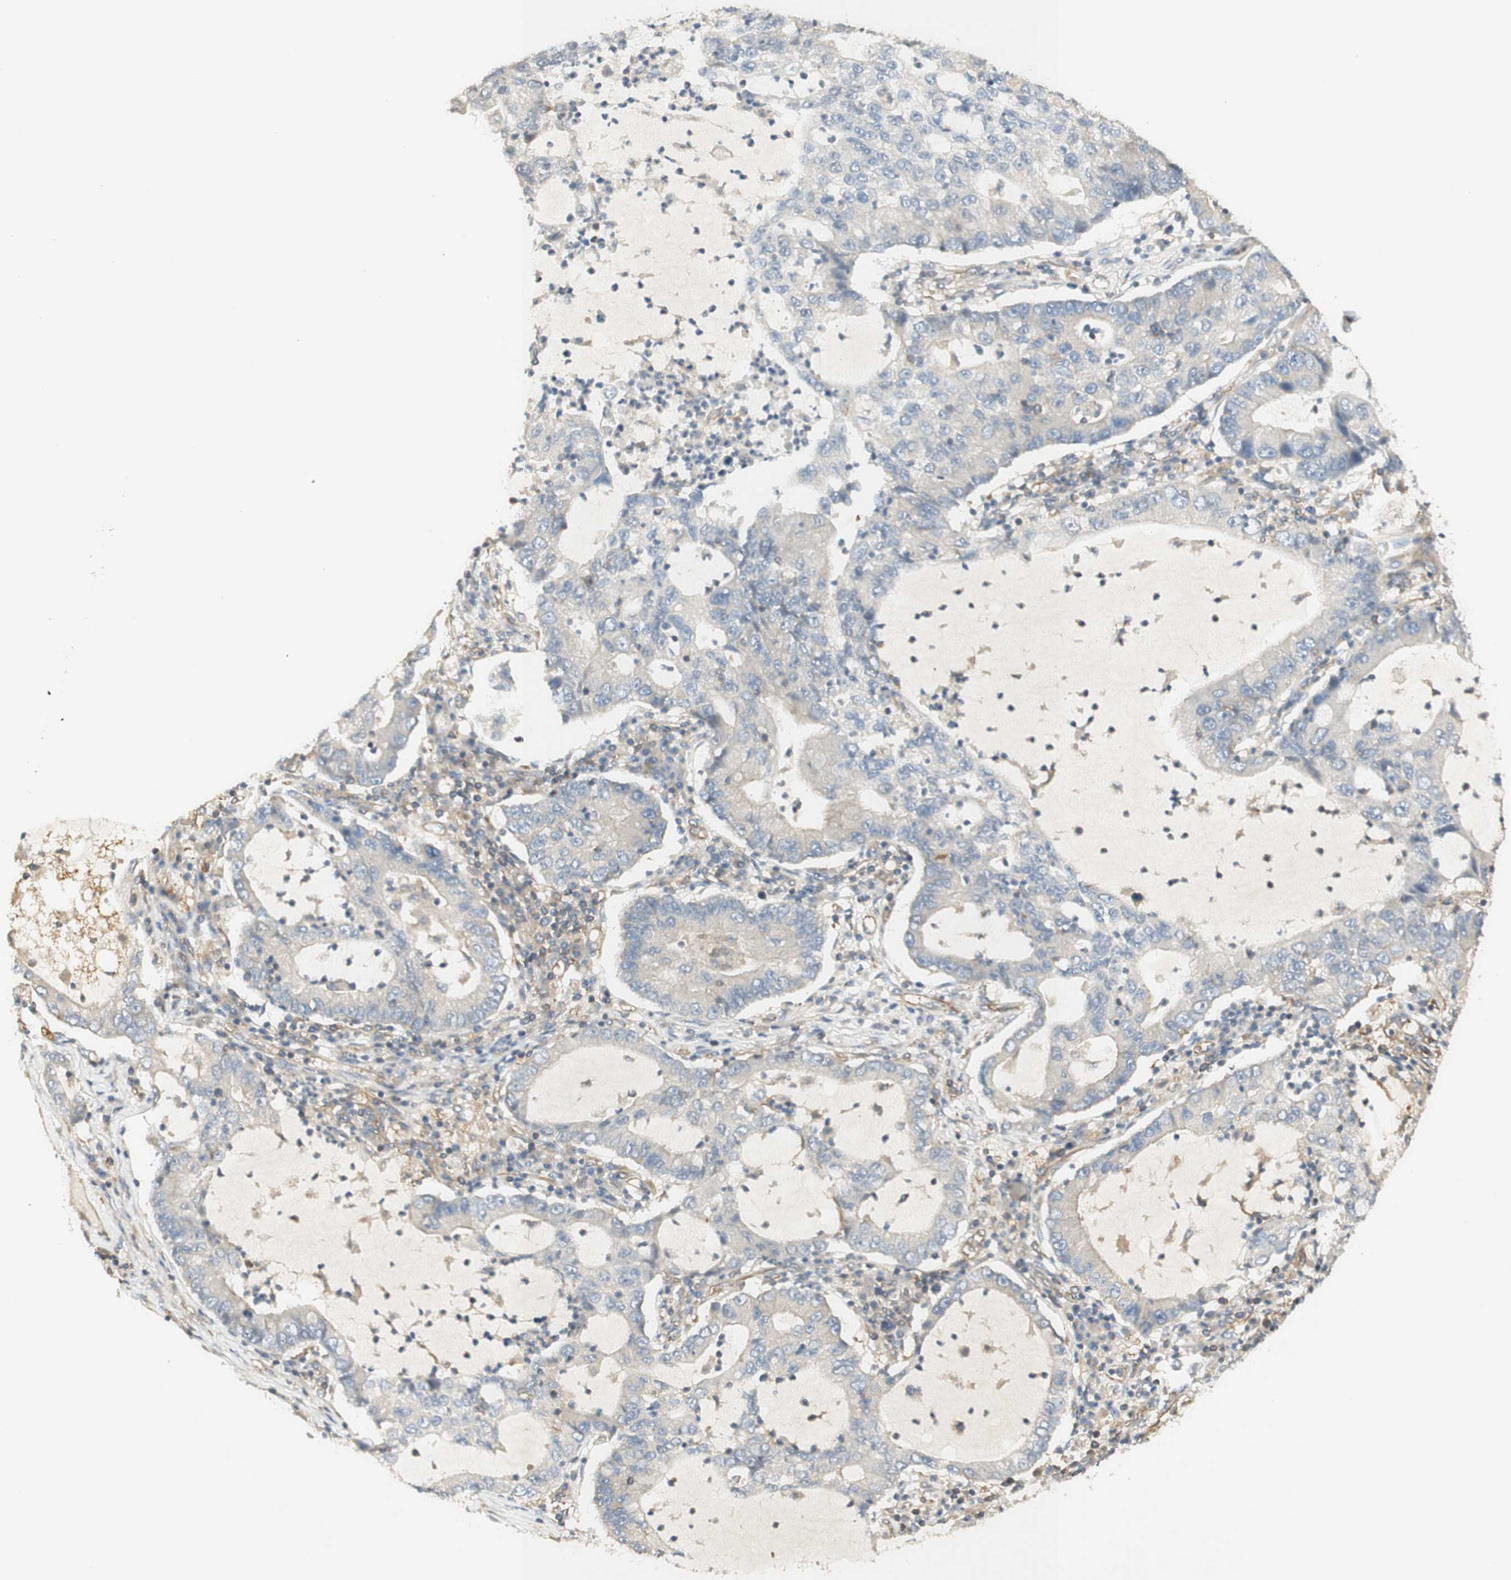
{"staining": {"intensity": "negative", "quantity": "none", "location": "none"}, "tissue": "lung cancer", "cell_type": "Tumor cells", "image_type": "cancer", "snomed": [{"axis": "morphology", "description": "Adenocarcinoma, NOS"}, {"axis": "topography", "description": "Lung"}], "caption": "DAB immunohistochemical staining of lung cancer shows no significant staining in tumor cells.", "gene": "IKBKG", "patient": {"sex": "female", "age": 51}}